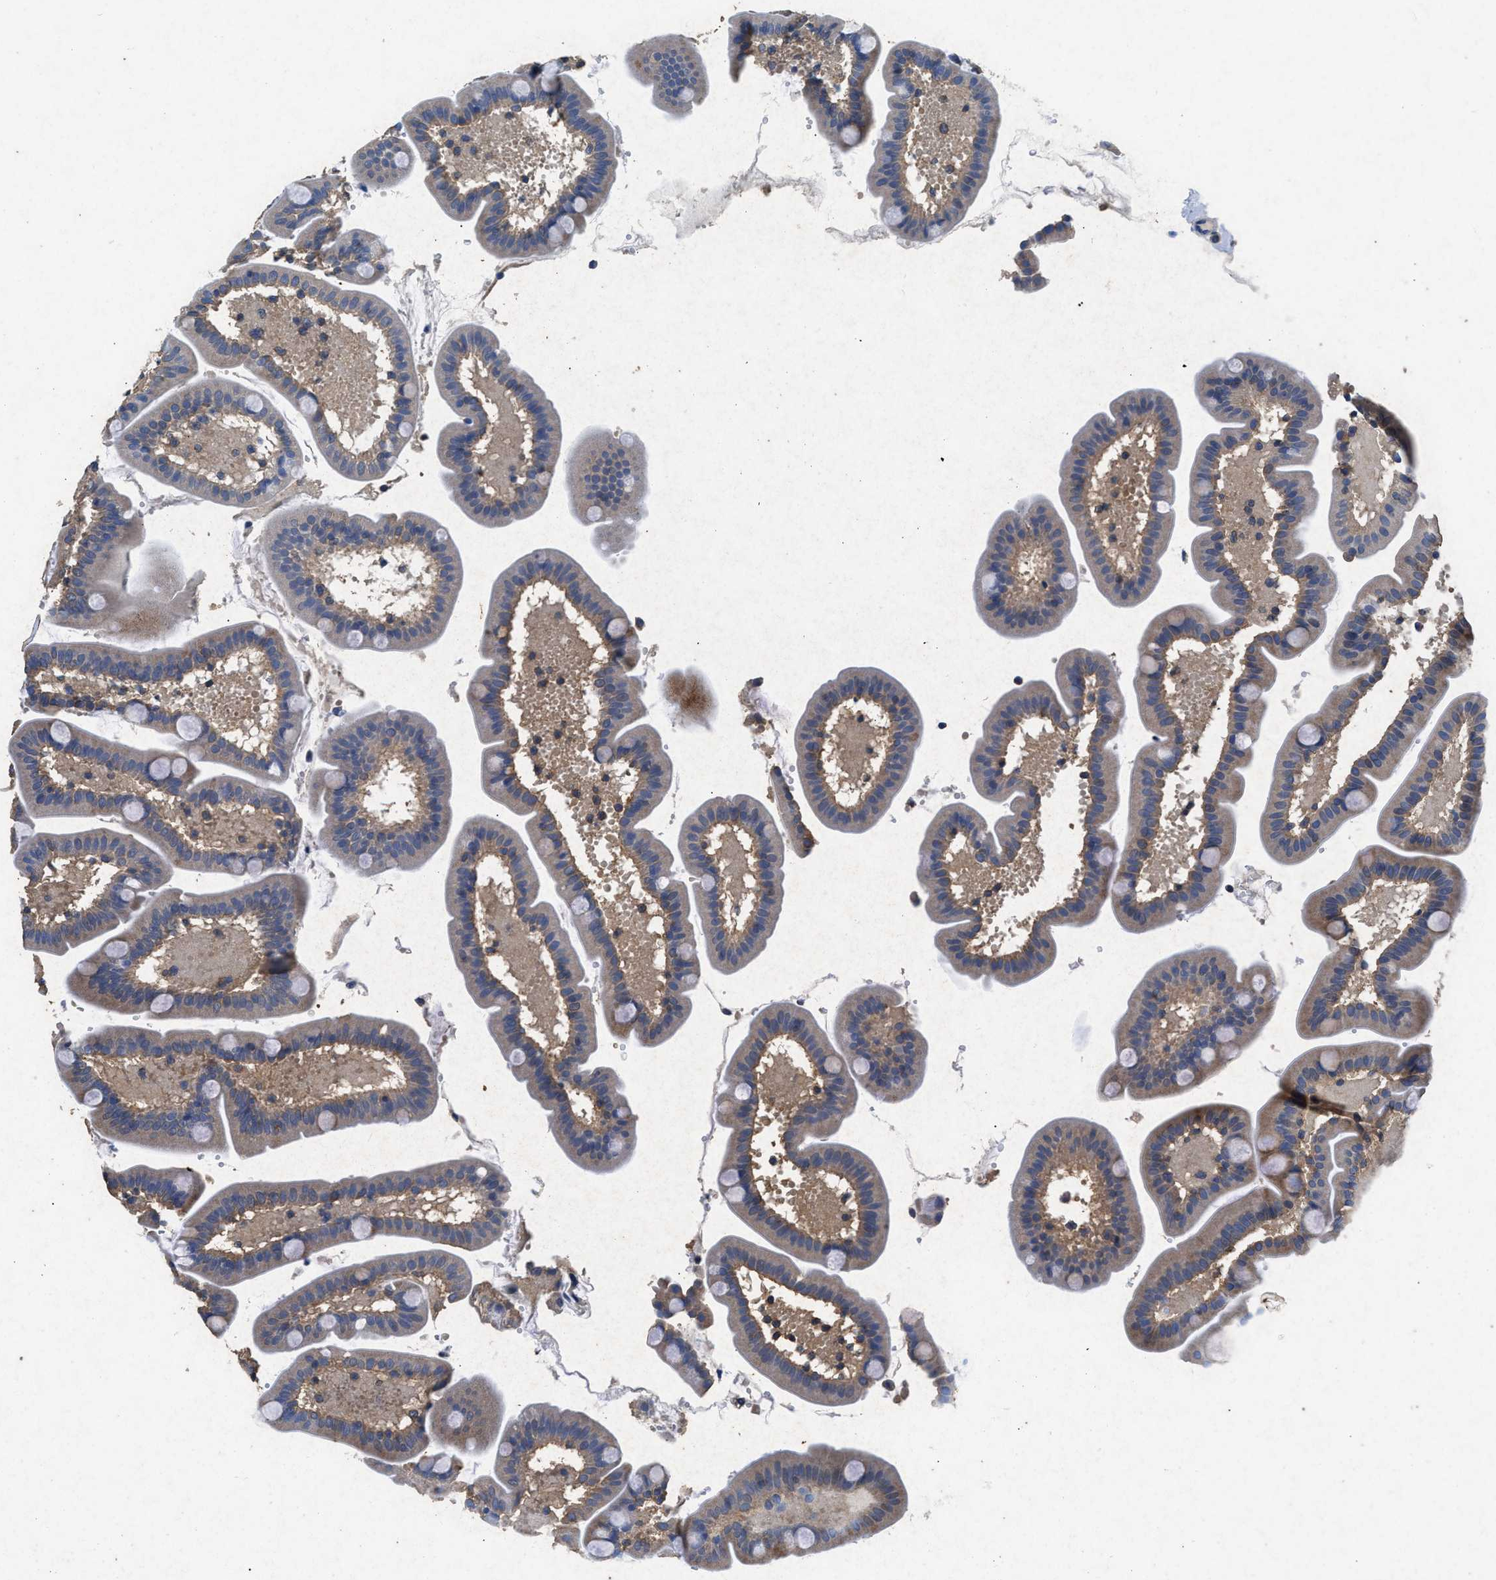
{"staining": {"intensity": "weak", "quantity": ">75%", "location": "cytoplasmic/membranous"}, "tissue": "duodenum", "cell_type": "Glandular cells", "image_type": "normal", "snomed": [{"axis": "morphology", "description": "Normal tissue, NOS"}, {"axis": "topography", "description": "Duodenum"}], "caption": "This image demonstrates immunohistochemistry staining of normal duodenum, with low weak cytoplasmic/membranous expression in approximately >75% of glandular cells.", "gene": "CDK15", "patient": {"sex": "male", "age": 54}}